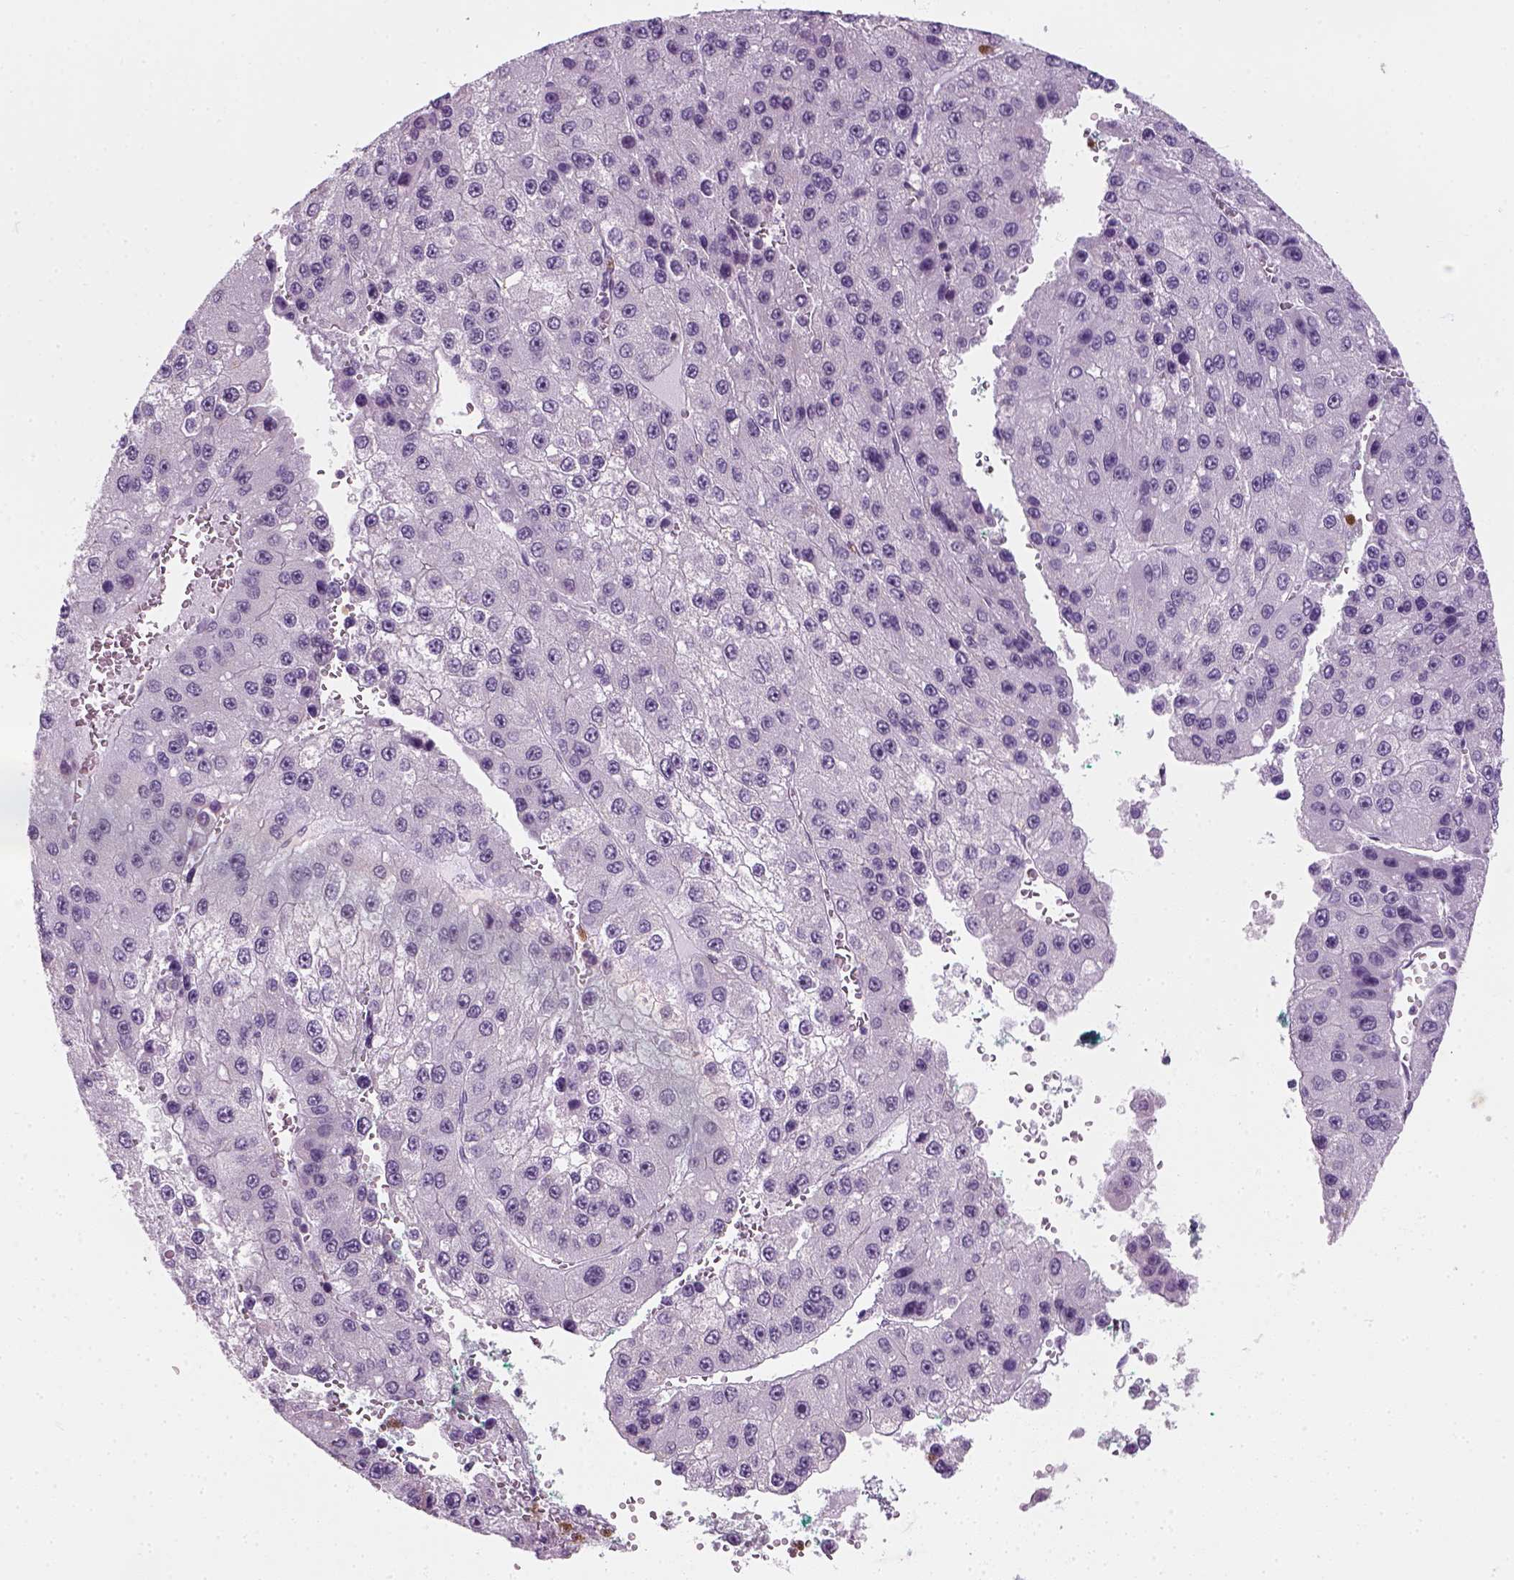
{"staining": {"intensity": "negative", "quantity": "none", "location": "none"}, "tissue": "liver cancer", "cell_type": "Tumor cells", "image_type": "cancer", "snomed": [{"axis": "morphology", "description": "Carcinoma, Hepatocellular, NOS"}, {"axis": "topography", "description": "Liver"}], "caption": "Human liver hepatocellular carcinoma stained for a protein using IHC exhibits no staining in tumor cells.", "gene": "IL4", "patient": {"sex": "female", "age": 73}}